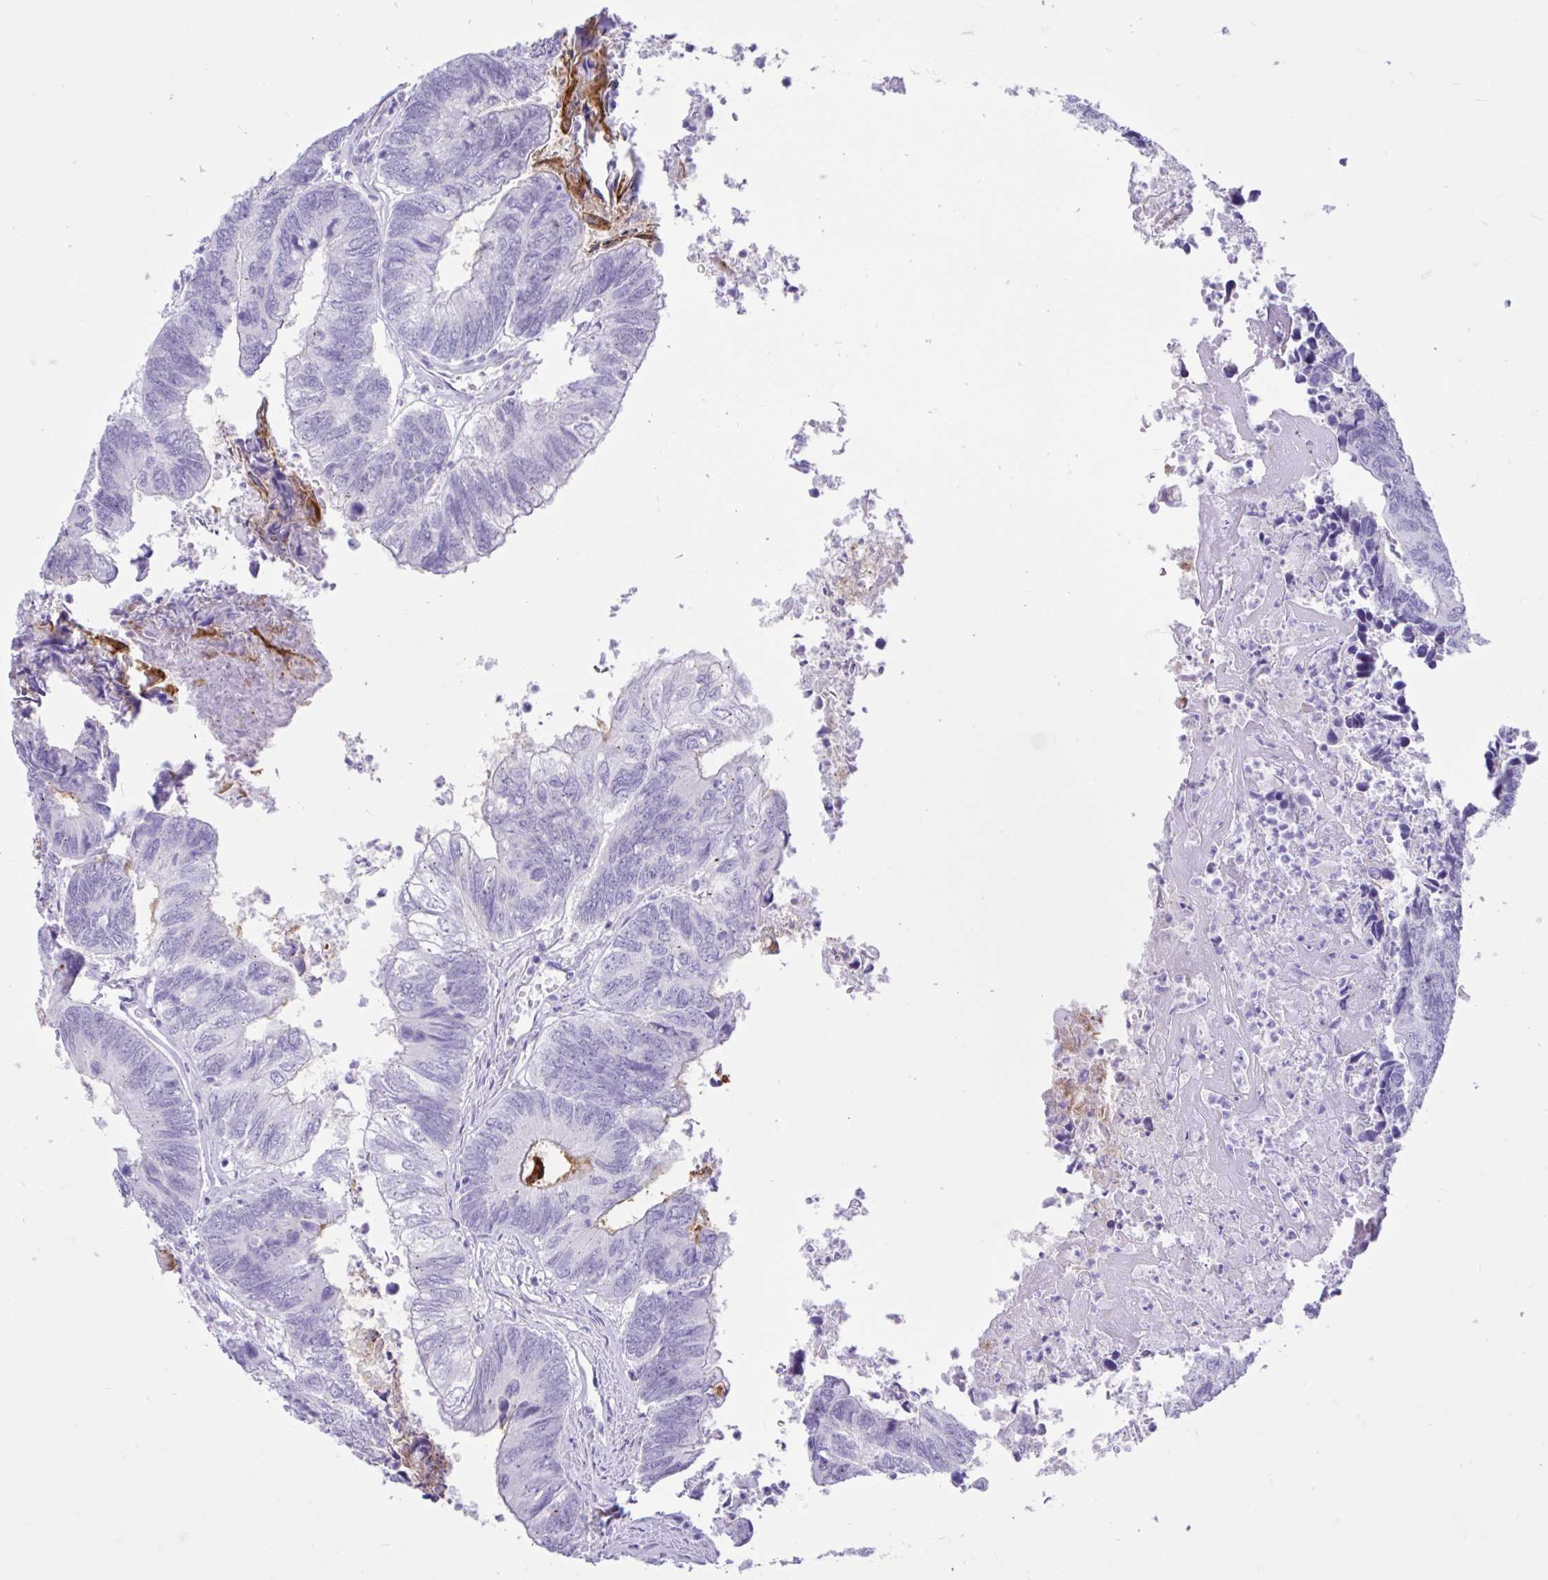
{"staining": {"intensity": "negative", "quantity": "none", "location": "none"}, "tissue": "colorectal cancer", "cell_type": "Tumor cells", "image_type": "cancer", "snomed": [{"axis": "morphology", "description": "Adenocarcinoma, NOS"}, {"axis": "topography", "description": "Colon"}], "caption": "Immunohistochemistry micrograph of neoplastic tissue: colorectal cancer stained with DAB displays no significant protein positivity in tumor cells. (Stains: DAB IHC with hematoxylin counter stain, Microscopy: brightfield microscopy at high magnification).", "gene": "REEP1", "patient": {"sex": "female", "age": 67}}